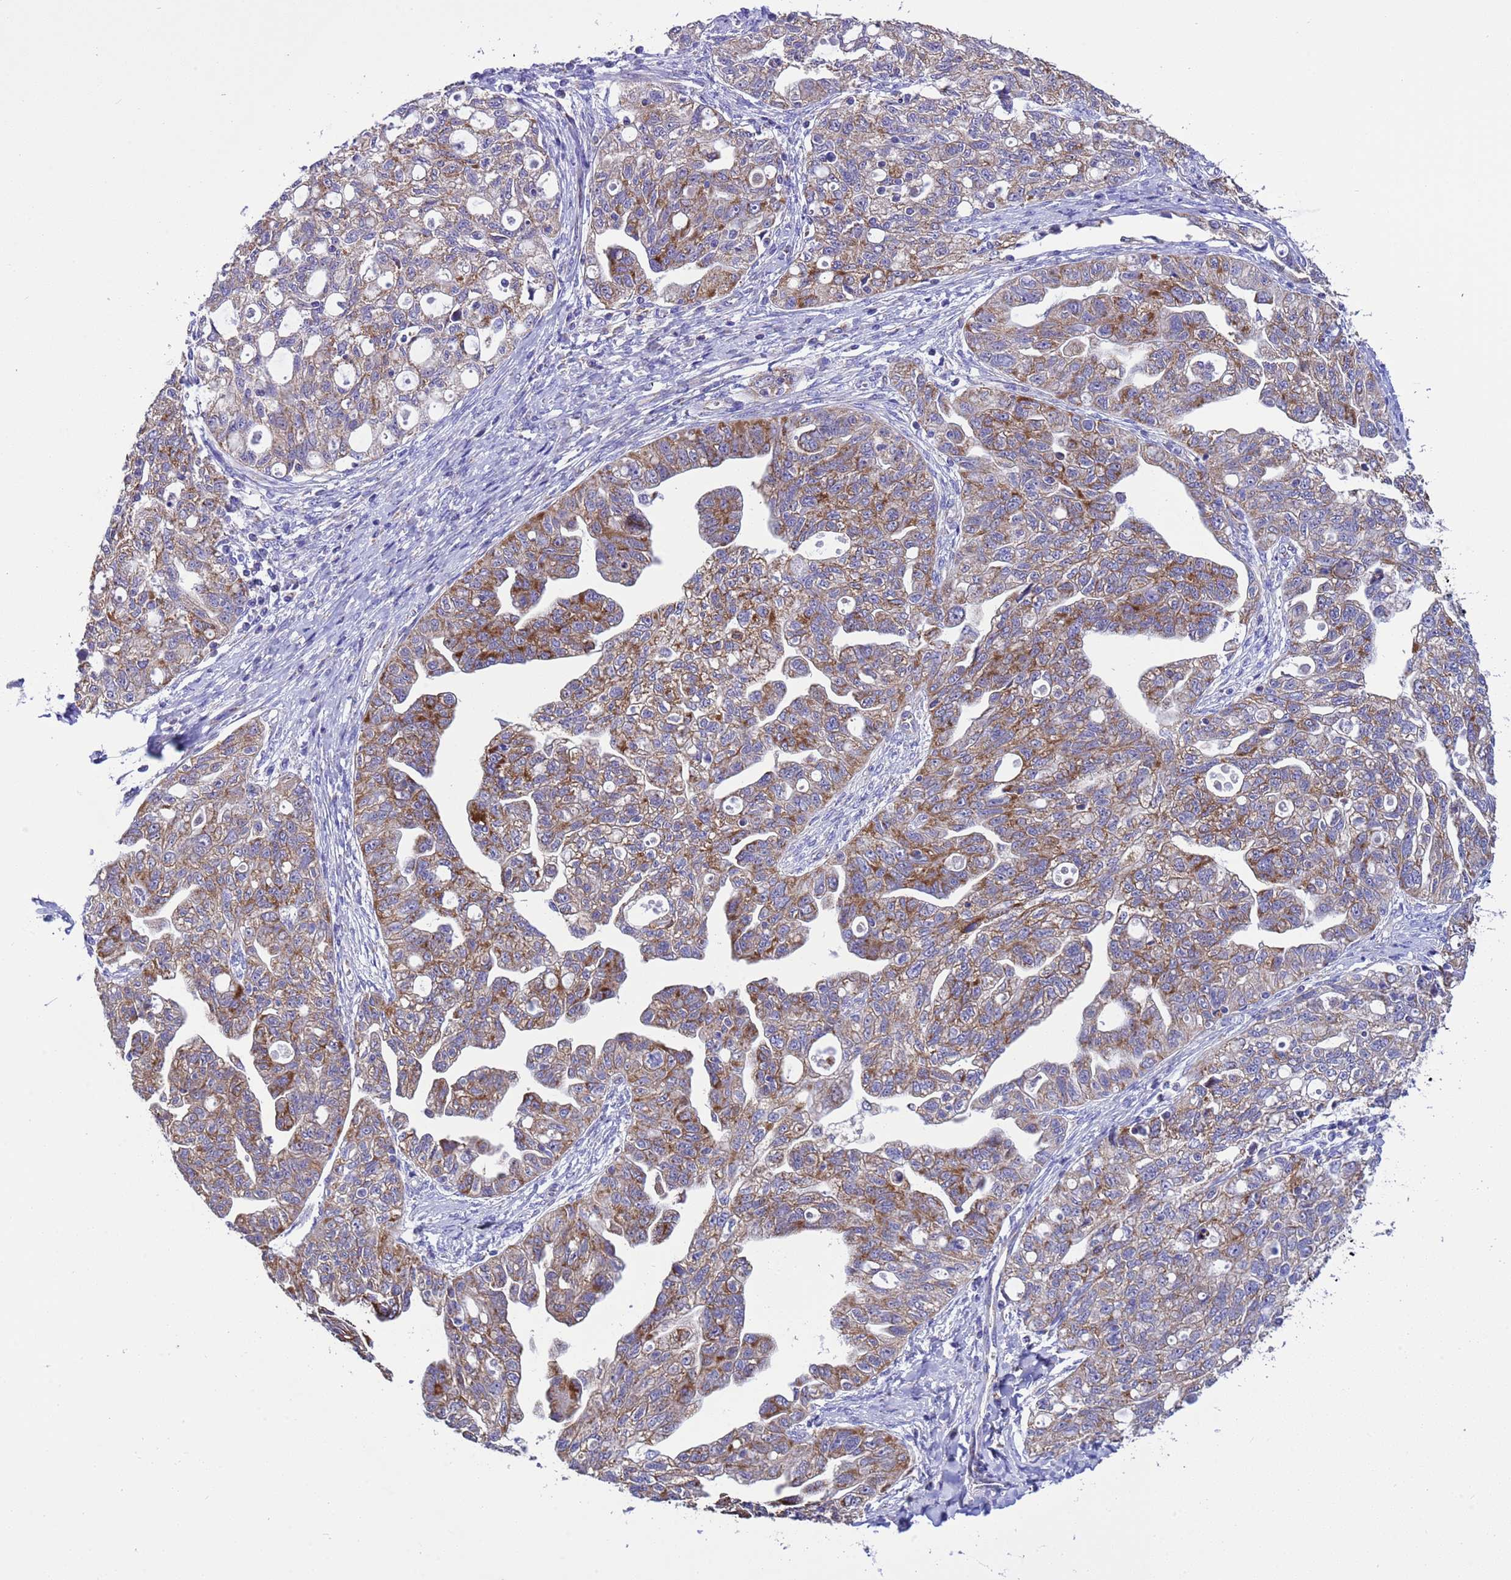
{"staining": {"intensity": "moderate", "quantity": ">75%", "location": "cytoplasmic/membranous"}, "tissue": "ovarian cancer", "cell_type": "Tumor cells", "image_type": "cancer", "snomed": [{"axis": "morphology", "description": "Carcinoma, NOS"}, {"axis": "morphology", "description": "Cystadenocarcinoma, serous, NOS"}, {"axis": "topography", "description": "Ovary"}], "caption": "Ovarian serous cystadenocarcinoma stained with a brown dye exhibits moderate cytoplasmic/membranous positive staining in about >75% of tumor cells.", "gene": "CCDC191", "patient": {"sex": "female", "age": 69}}